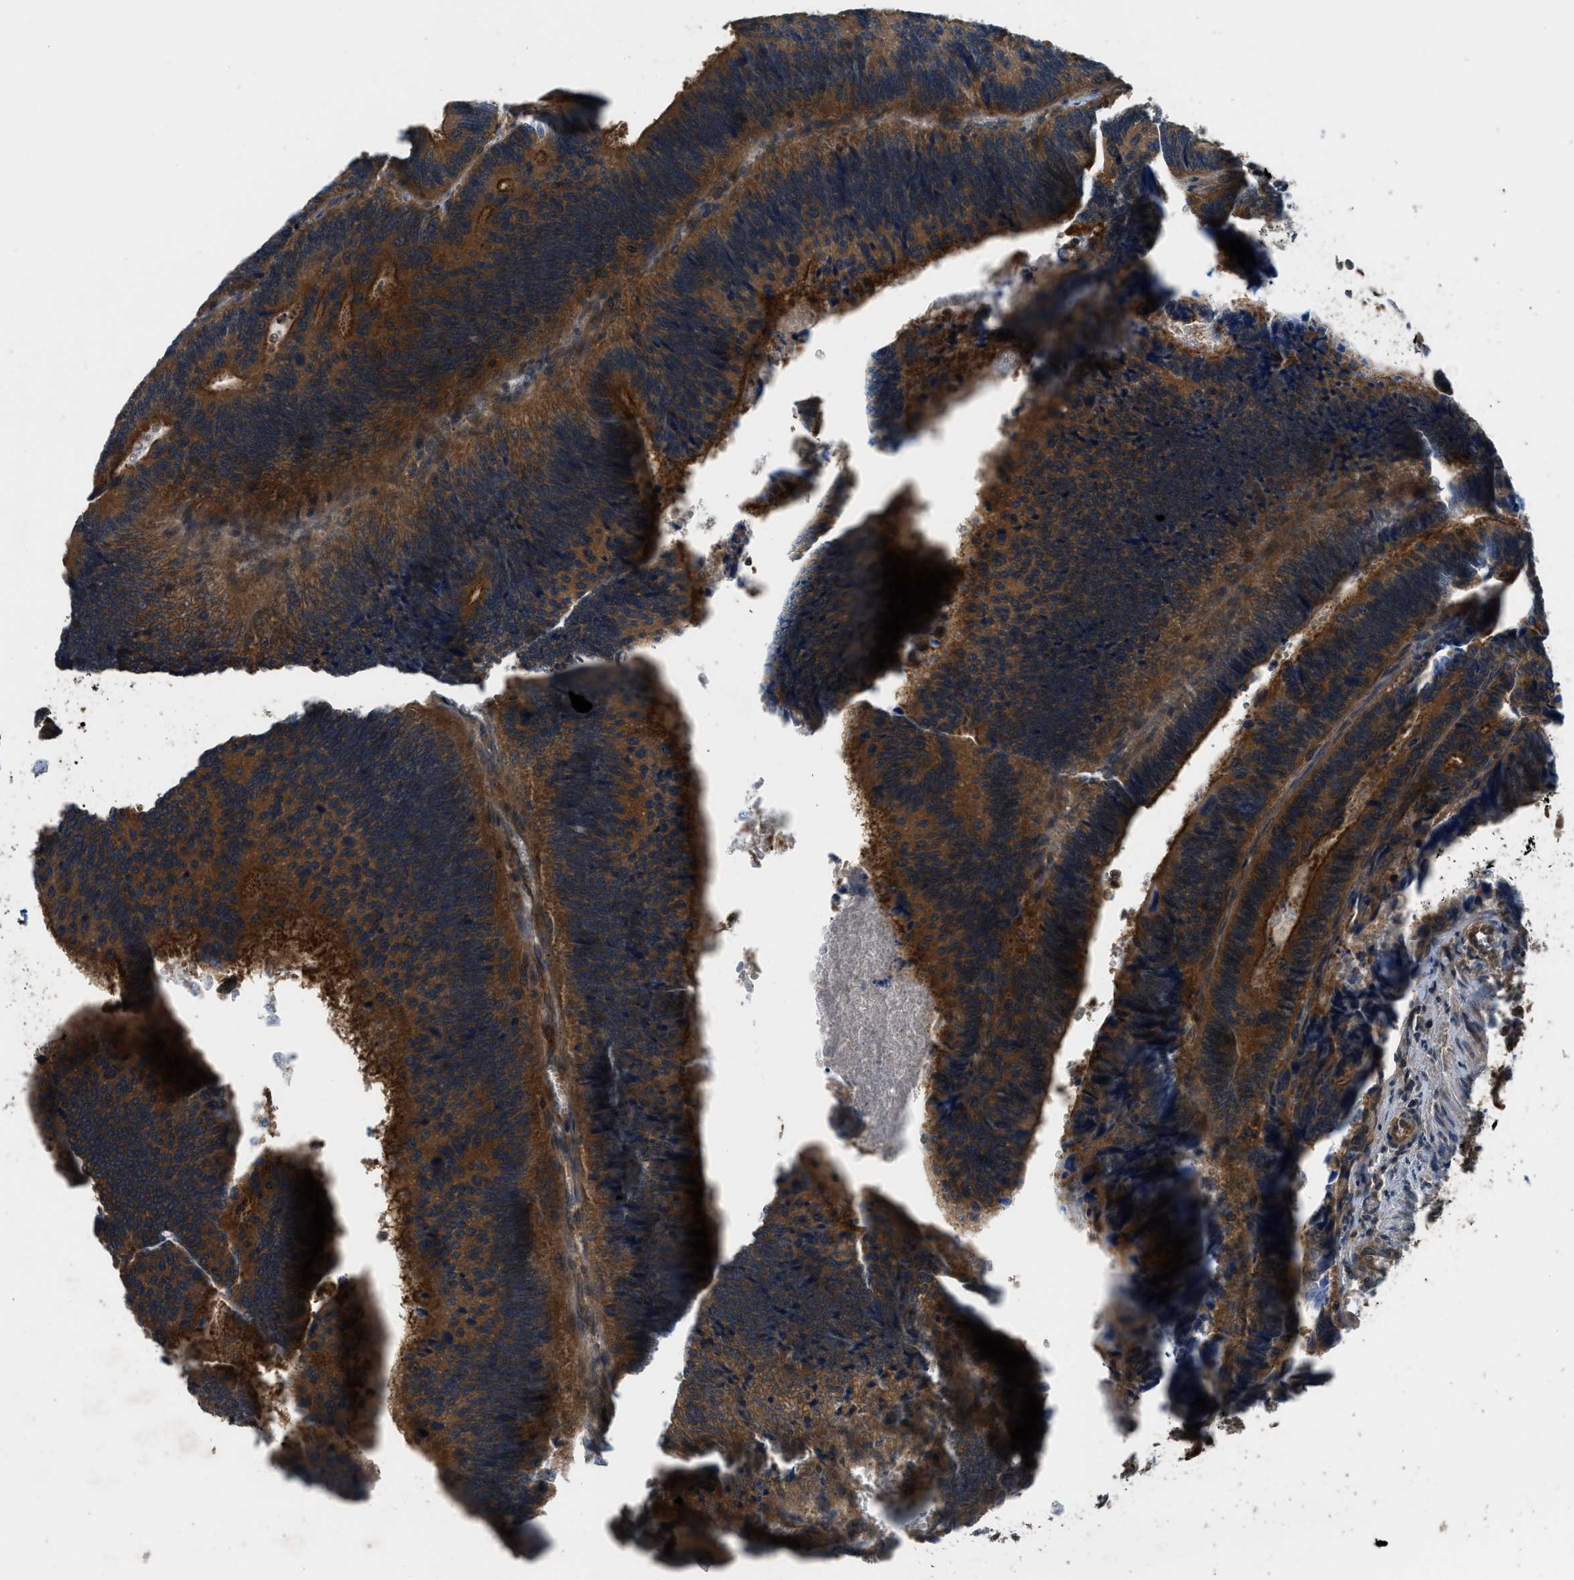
{"staining": {"intensity": "strong", "quantity": ">75%", "location": "cytoplasmic/membranous"}, "tissue": "colorectal cancer", "cell_type": "Tumor cells", "image_type": "cancer", "snomed": [{"axis": "morphology", "description": "Inflammation, NOS"}, {"axis": "morphology", "description": "Adenocarcinoma, NOS"}, {"axis": "topography", "description": "Colon"}], "caption": "Immunohistochemical staining of human colorectal adenocarcinoma exhibits high levels of strong cytoplasmic/membranous positivity in approximately >75% of tumor cells.", "gene": "USP25", "patient": {"sex": "male", "age": 72}}